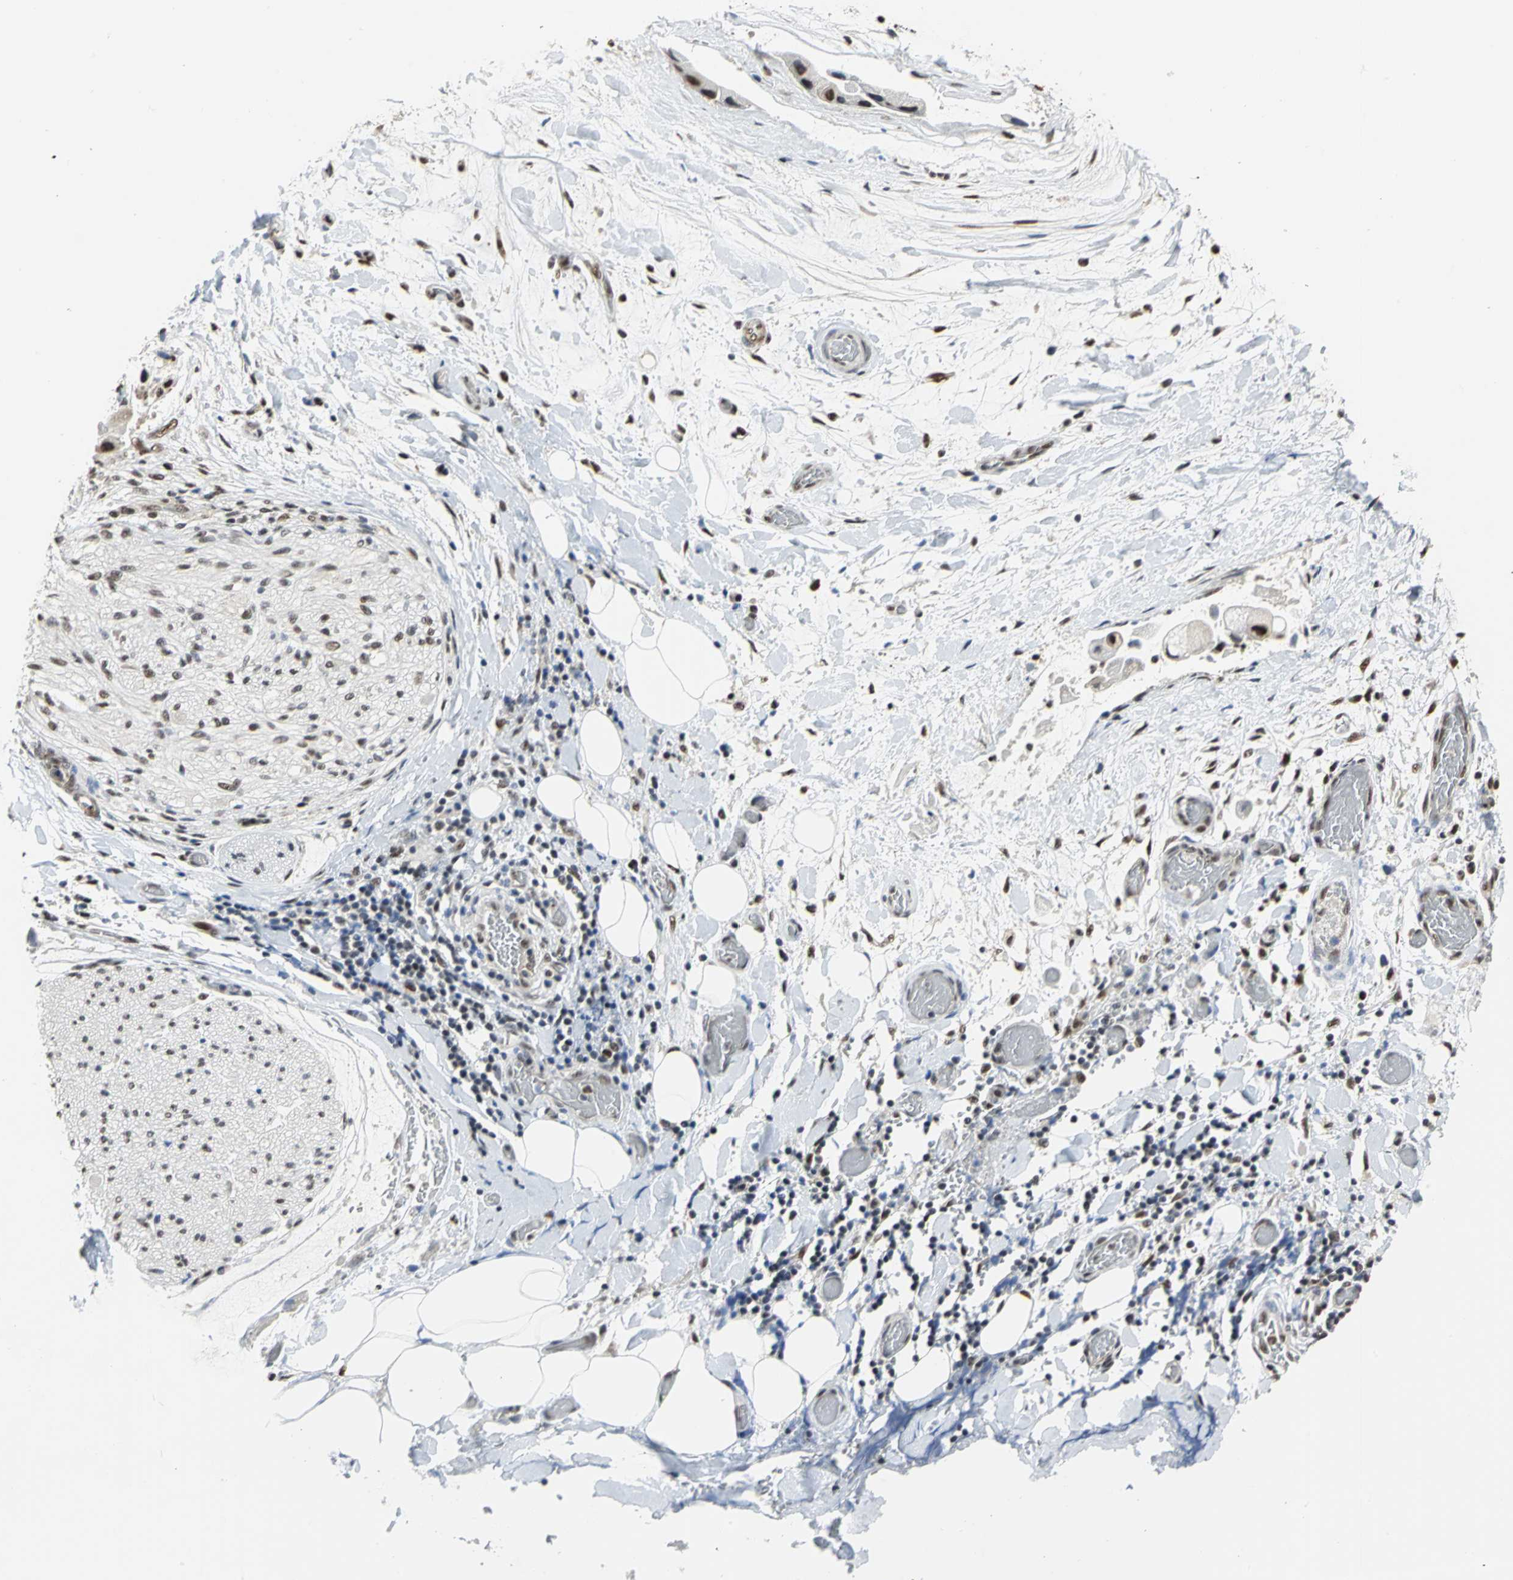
{"staining": {"intensity": "moderate", "quantity": "25%-75%", "location": "nuclear"}, "tissue": "adipose tissue", "cell_type": "Adipocytes", "image_type": "normal", "snomed": [{"axis": "morphology", "description": "Normal tissue, NOS"}, {"axis": "morphology", "description": "Cholangiocarcinoma"}, {"axis": "topography", "description": "Liver"}, {"axis": "topography", "description": "Peripheral nerve tissue"}], "caption": "About 25%-75% of adipocytes in unremarkable adipose tissue exhibit moderate nuclear protein expression as visualized by brown immunohistochemical staining.", "gene": "CCDC88C", "patient": {"sex": "male", "age": 50}}